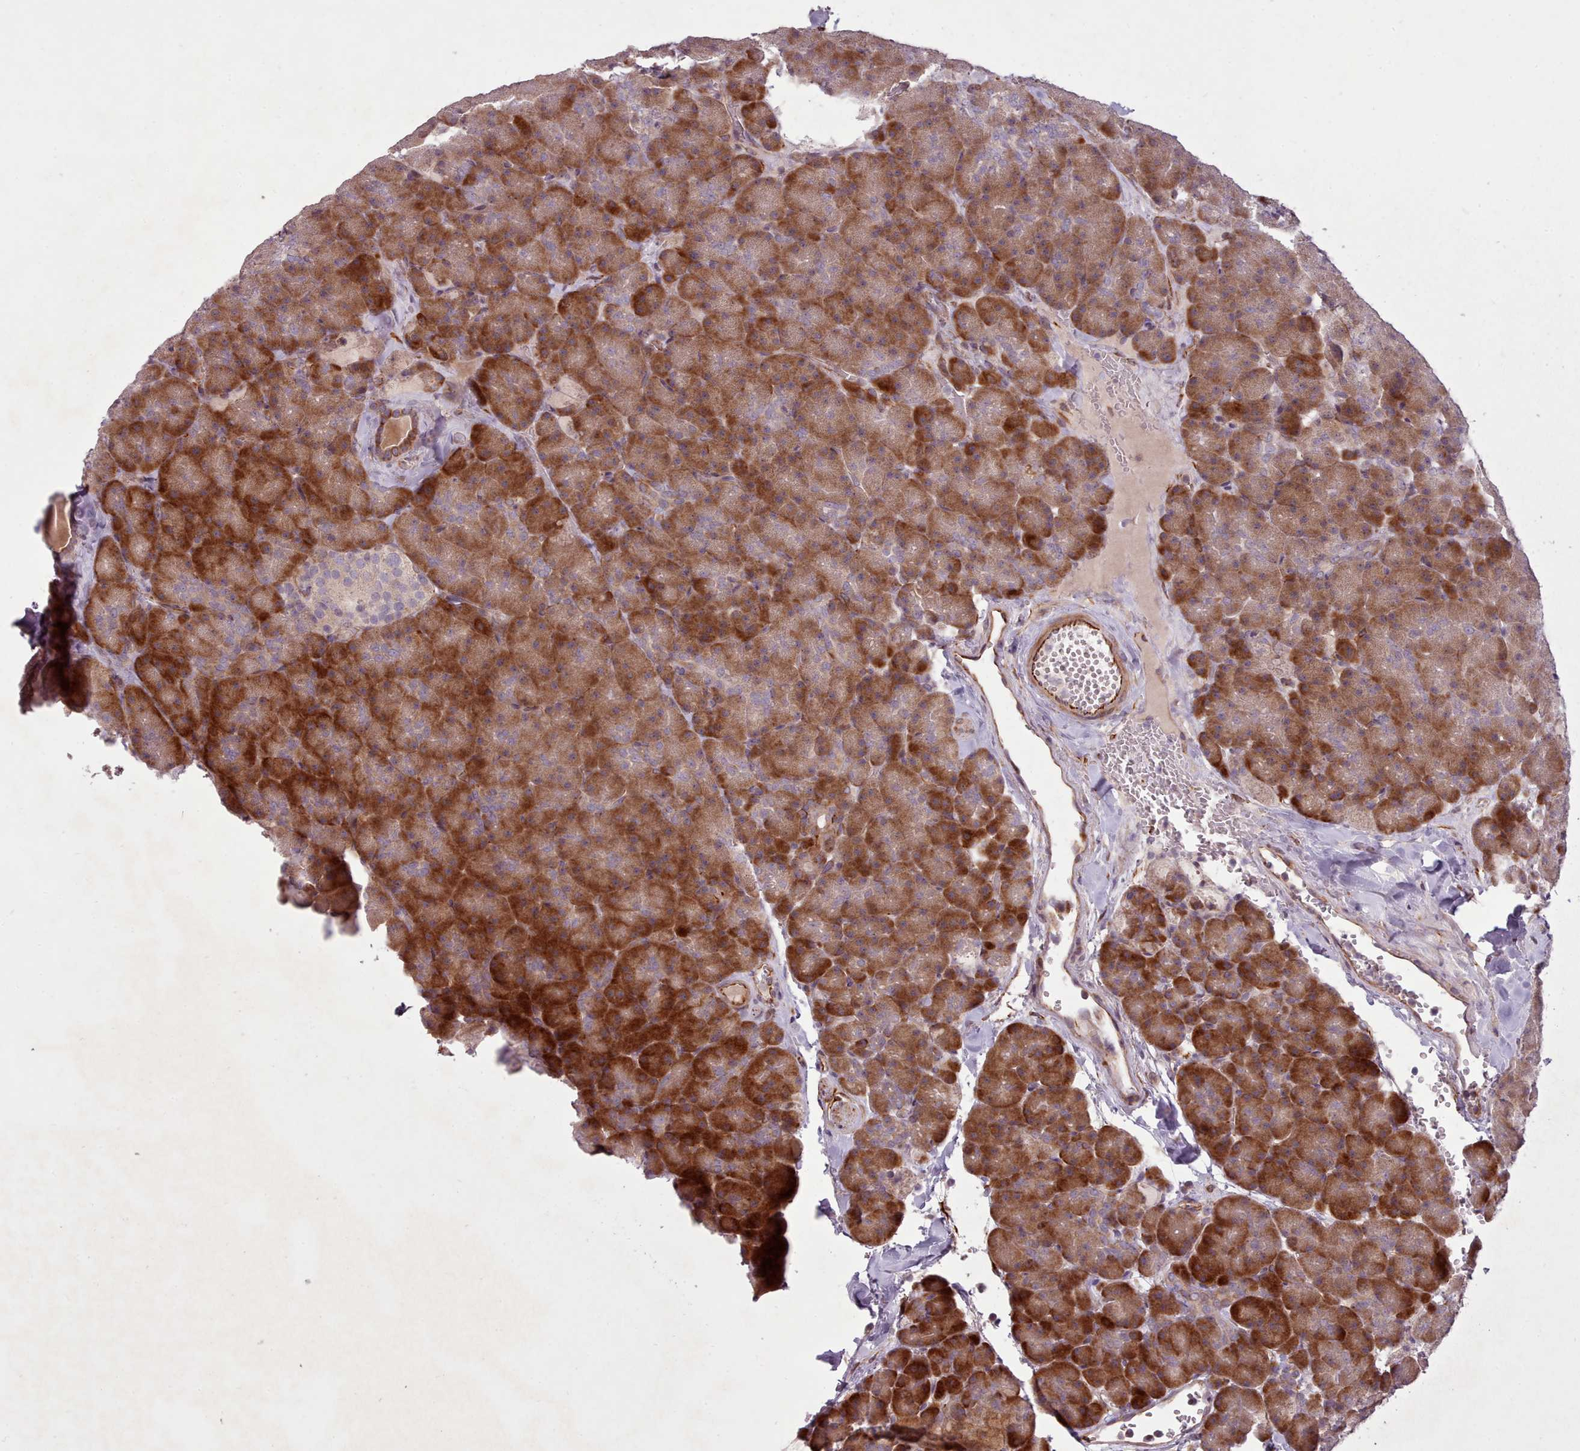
{"staining": {"intensity": "strong", "quantity": ">75%", "location": "cytoplasmic/membranous"}, "tissue": "pancreas", "cell_type": "Exocrine glandular cells", "image_type": "normal", "snomed": [{"axis": "morphology", "description": "Normal tissue, NOS"}, {"axis": "topography", "description": "Pancreas"}], "caption": "About >75% of exocrine glandular cells in benign human pancreas demonstrate strong cytoplasmic/membranous protein positivity as visualized by brown immunohistochemical staining.", "gene": "GBGT1", "patient": {"sex": "male", "age": 36}}